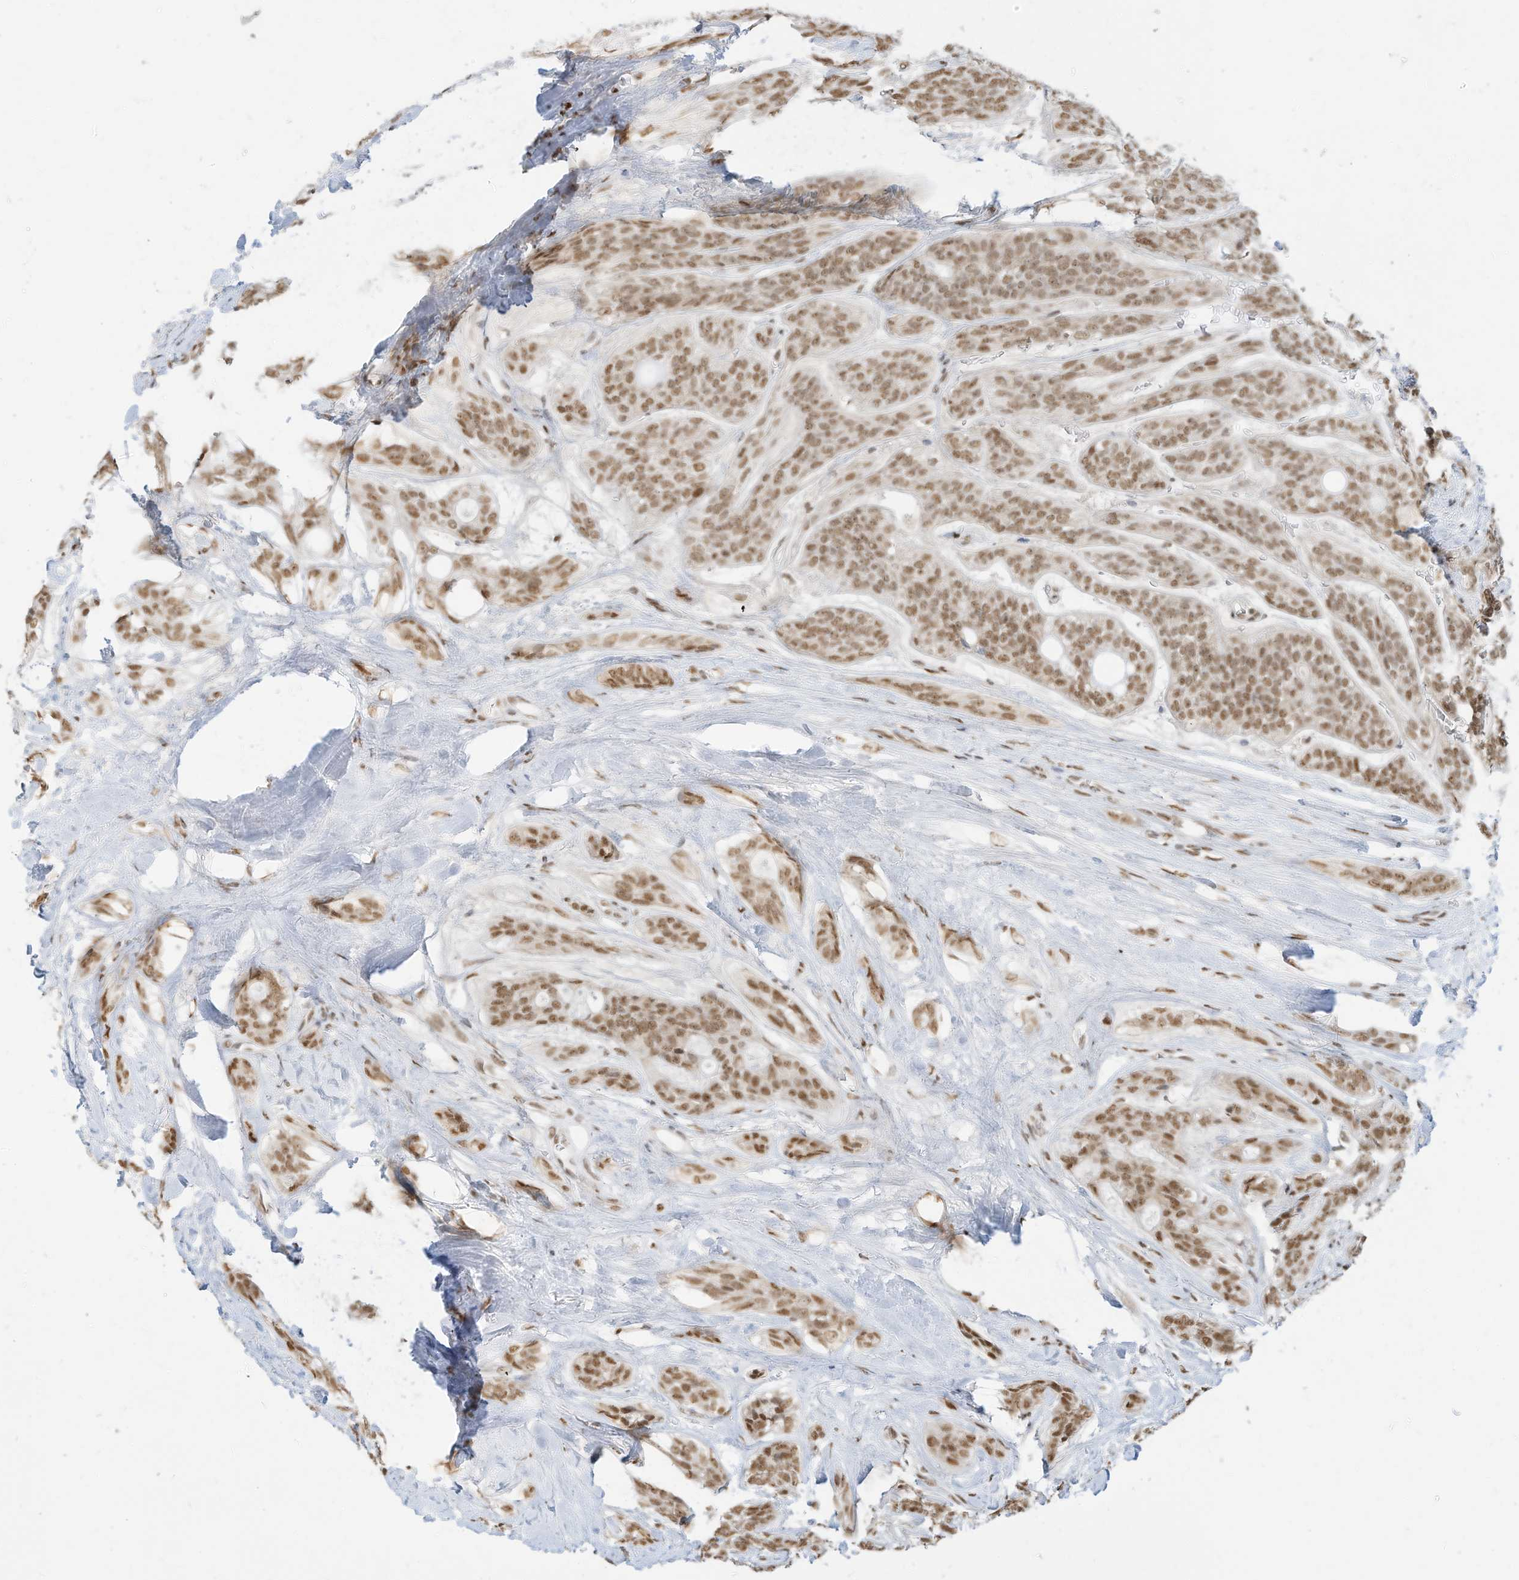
{"staining": {"intensity": "moderate", "quantity": ">75%", "location": "nuclear"}, "tissue": "head and neck cancer", "cell_type": "Tumor cells", "image_type": "cancer", "snomed": [{"axis": "morphology", "description": "Adenocarcinoma, NOS"}, {"axis": "topography", "description": "Head-Neck"}], "caption": "Immunohistochemical staining of head and neck adenocarcinoma displays medium levels of moderate nuclear positivity in approximately >75% of tumor cells.", "gene": "NHSL1", "patient": {"sex": "male", "age": 66}}